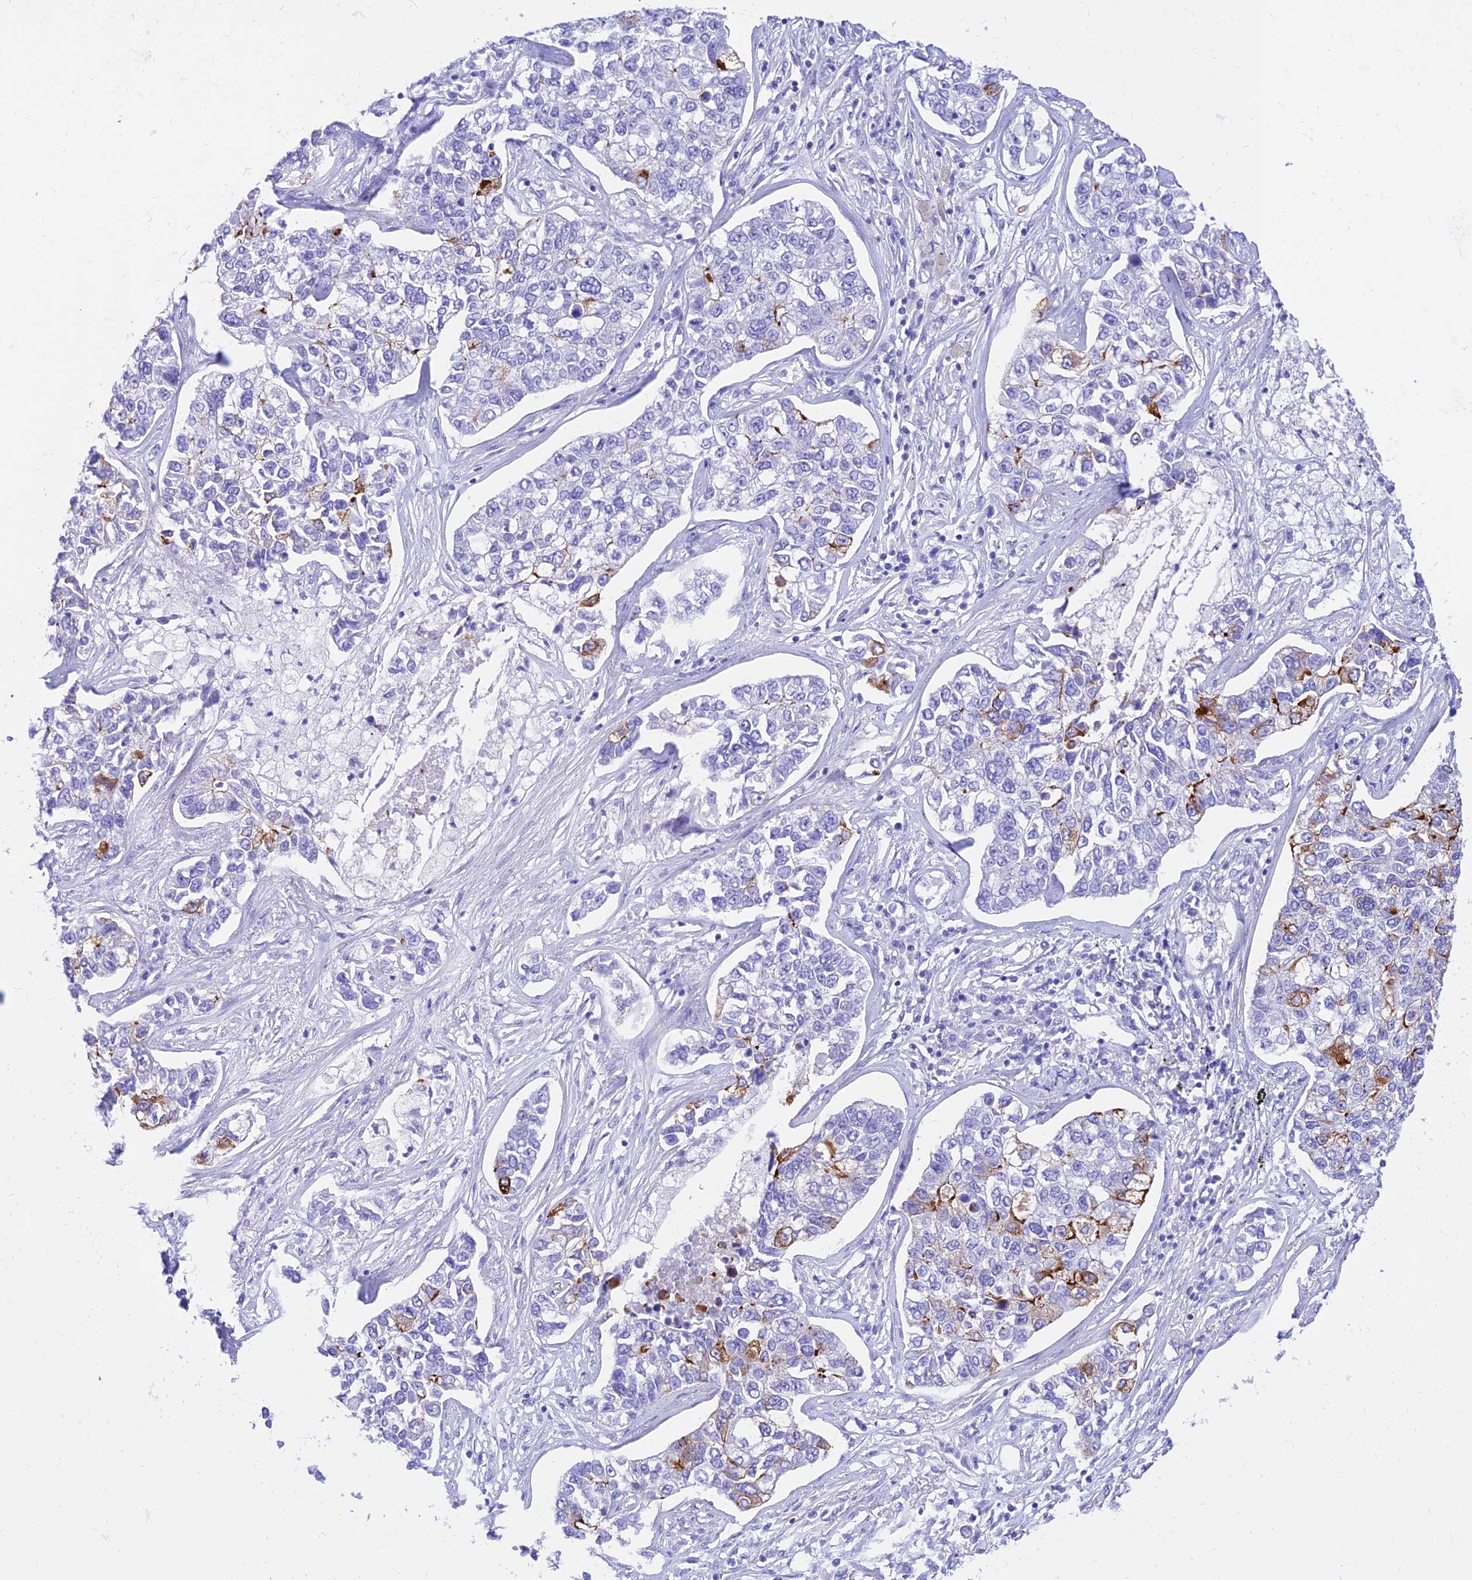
{"staining": {"intensity": "moderate", "quantity": "<25%", "location": "cytoplasmic/membranous"}, "tissue": "lung cancer", "cell_type": "Tumor cells", "image_type": "cancer", "snomed": [{"axis": "morphology", "description": "Adenocarcinoma, NOS"}, {"axis": "topography", "description": "Lung"}], "caption": "Protein staining demonstrates moderate cytoplasmic/membranous expression in about <25% of tumor cells in lung cancer. (Brightfield microscopy of DAB IHC at high magnification).", "gene": "PRNP", "patient": {"sex": "male", "age": 49}}